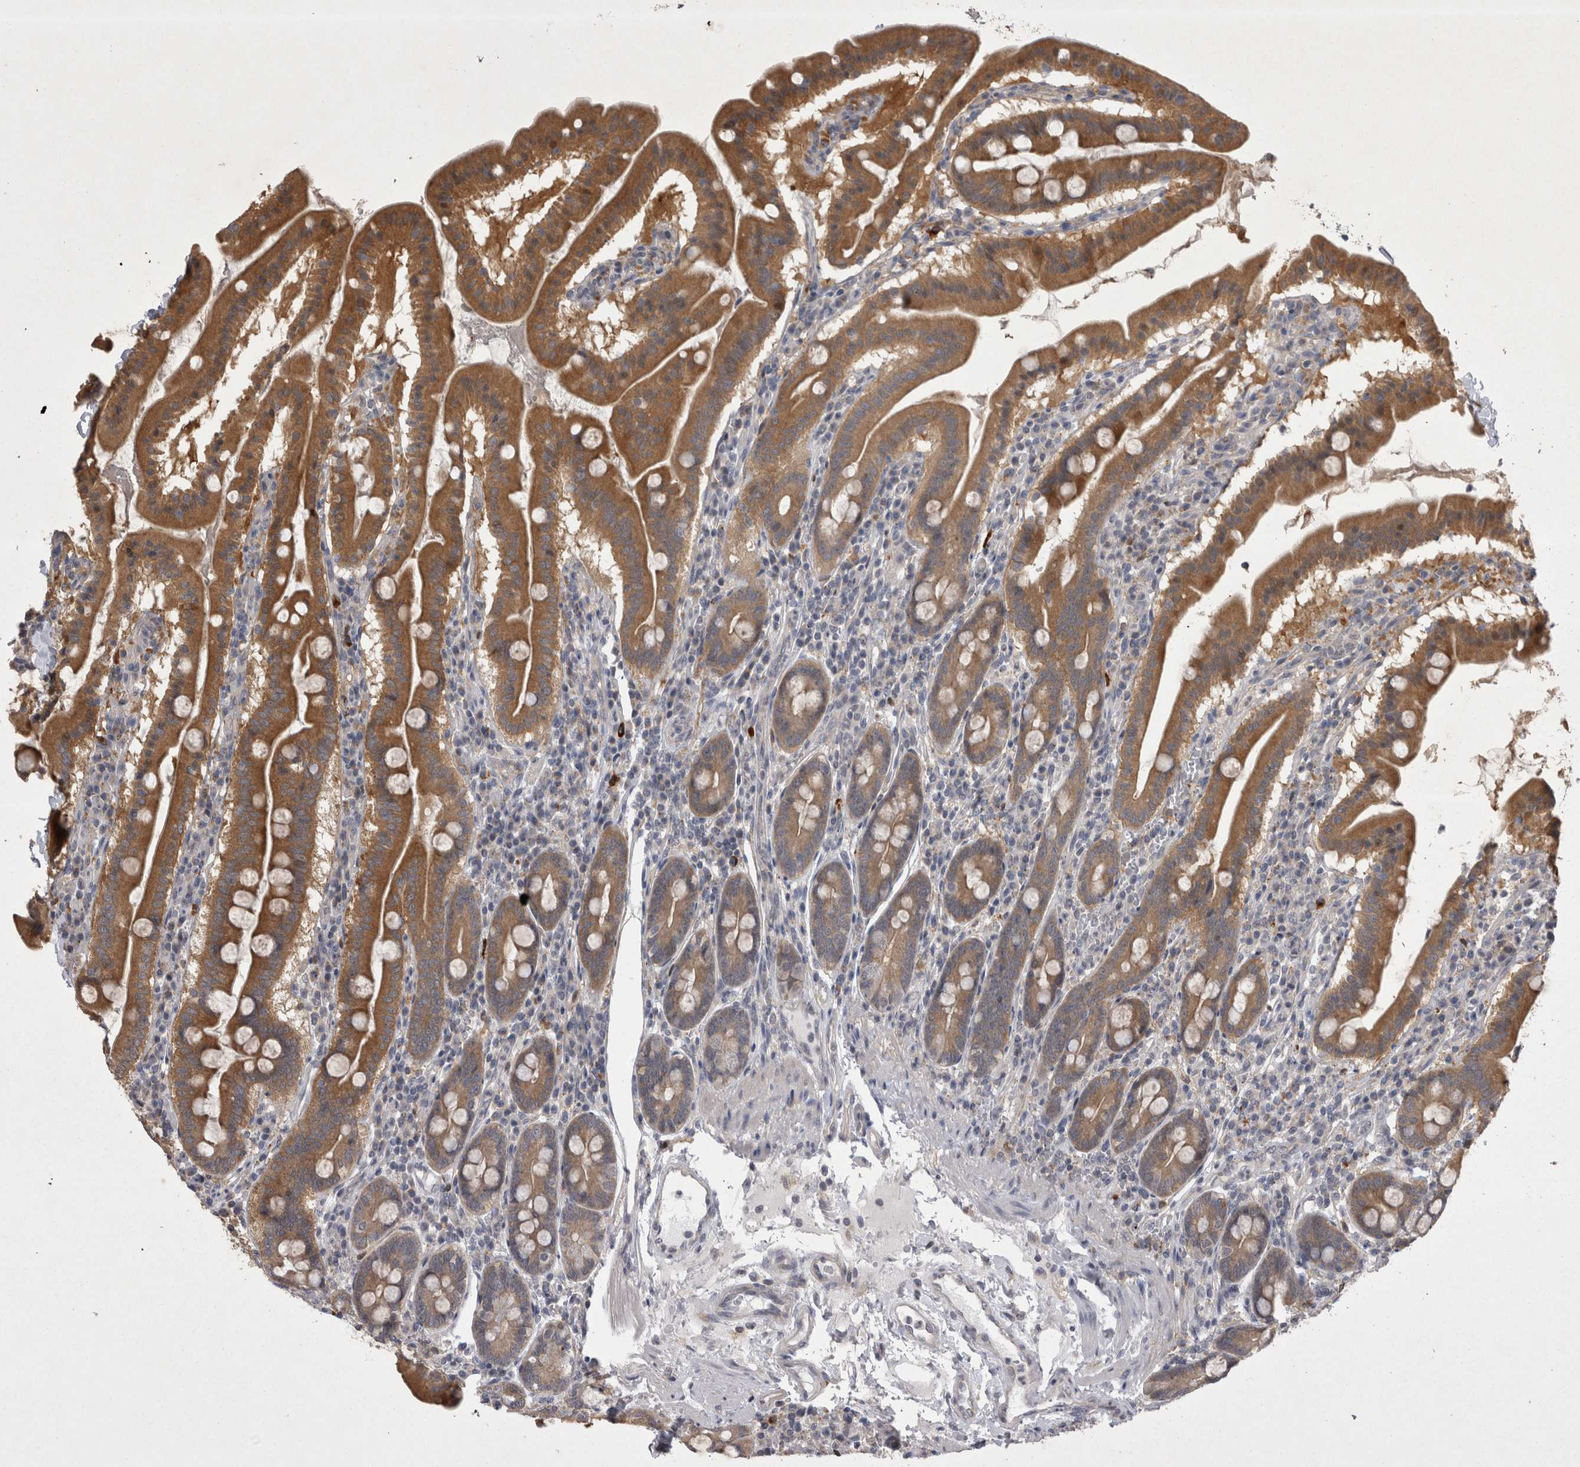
{"staining": {"intensity": "moderate", "quantity": ">75%", "location": "cytoplasmic/membranous"}, "tissue": "duodenum", "cell_type": "Glandular cells", "image_type": "normal", "snomed": [{"axis": "morphology", "description": "Normal tissue, NOS"}, {"axis": "morphology", "description": "Adenocarcinoma, NOS"}, {"axis": "topography", "description": "Pancreas"}, {"axis": "topography", "description": "Duodenum"}], "caption": "This is a histology image of immunohistochemistry staining of normal duodenum, which shows moderate positivity in the cytoplasmic/membranous of glandular cells.", "gene": "CTBS", "patient": {"sex": "male", "age": 50}}